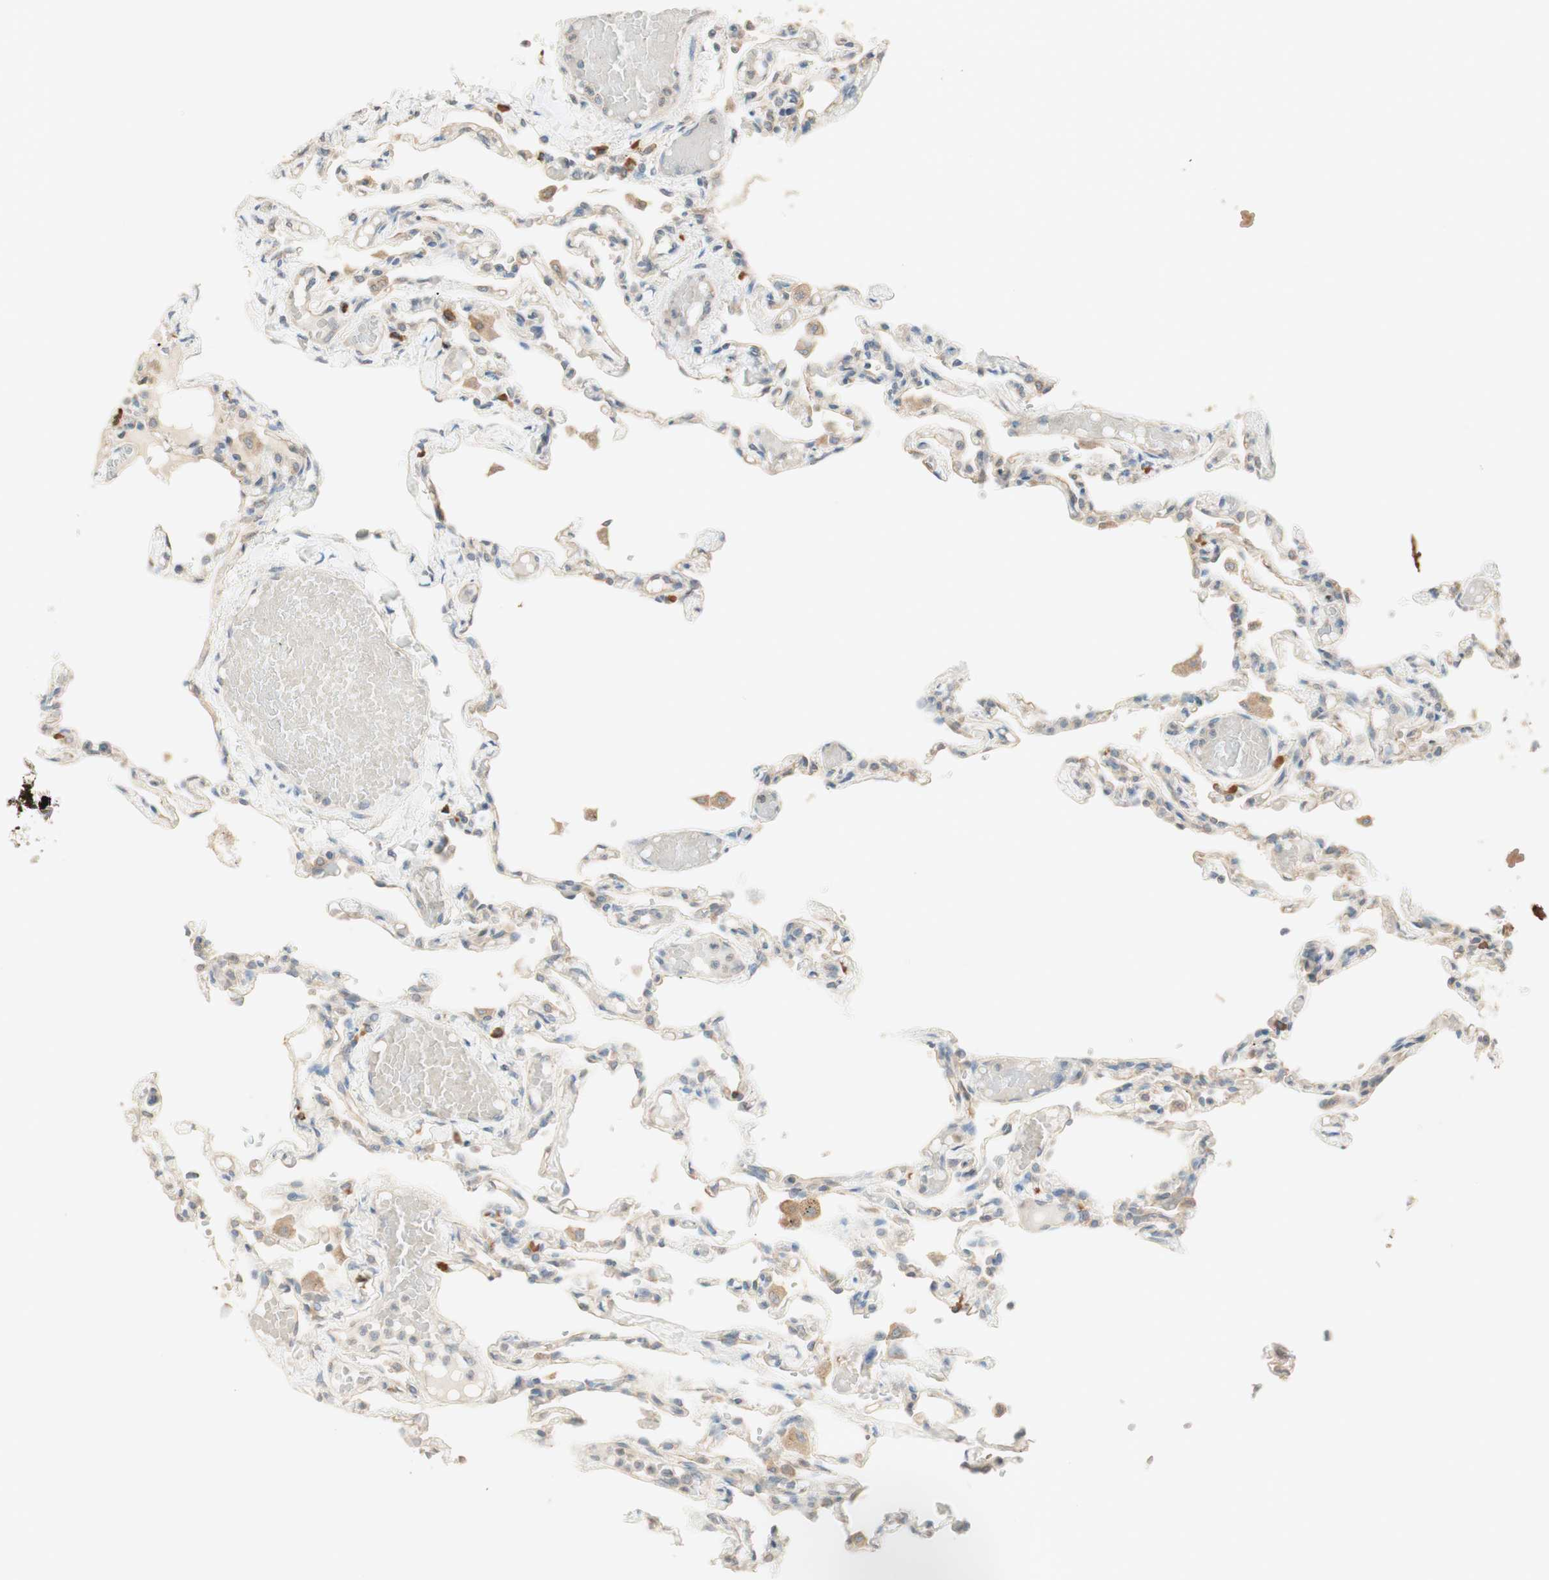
{"staining": {"intensity": "weak", "quantity": "25%-75%", "location": "cytoplasmic/membranous"}, "tissue": "lung", "cell_type": "Alveolar cells", "image_type": "normal", "snomed": [{"axis": "morphology", "description": "Normal tissue, NOS"}, {"axis": "topography", "description": "Lung"}], "caption": "Approximately 25%-75% of alveolar cells in unremarkable lung exhibit weak cytoplasmic/membranous protein expression as visualized by brown immunohistochemical staining.", "gene": "CLCN2", "patient": {"sex": "male", "age": 21}}